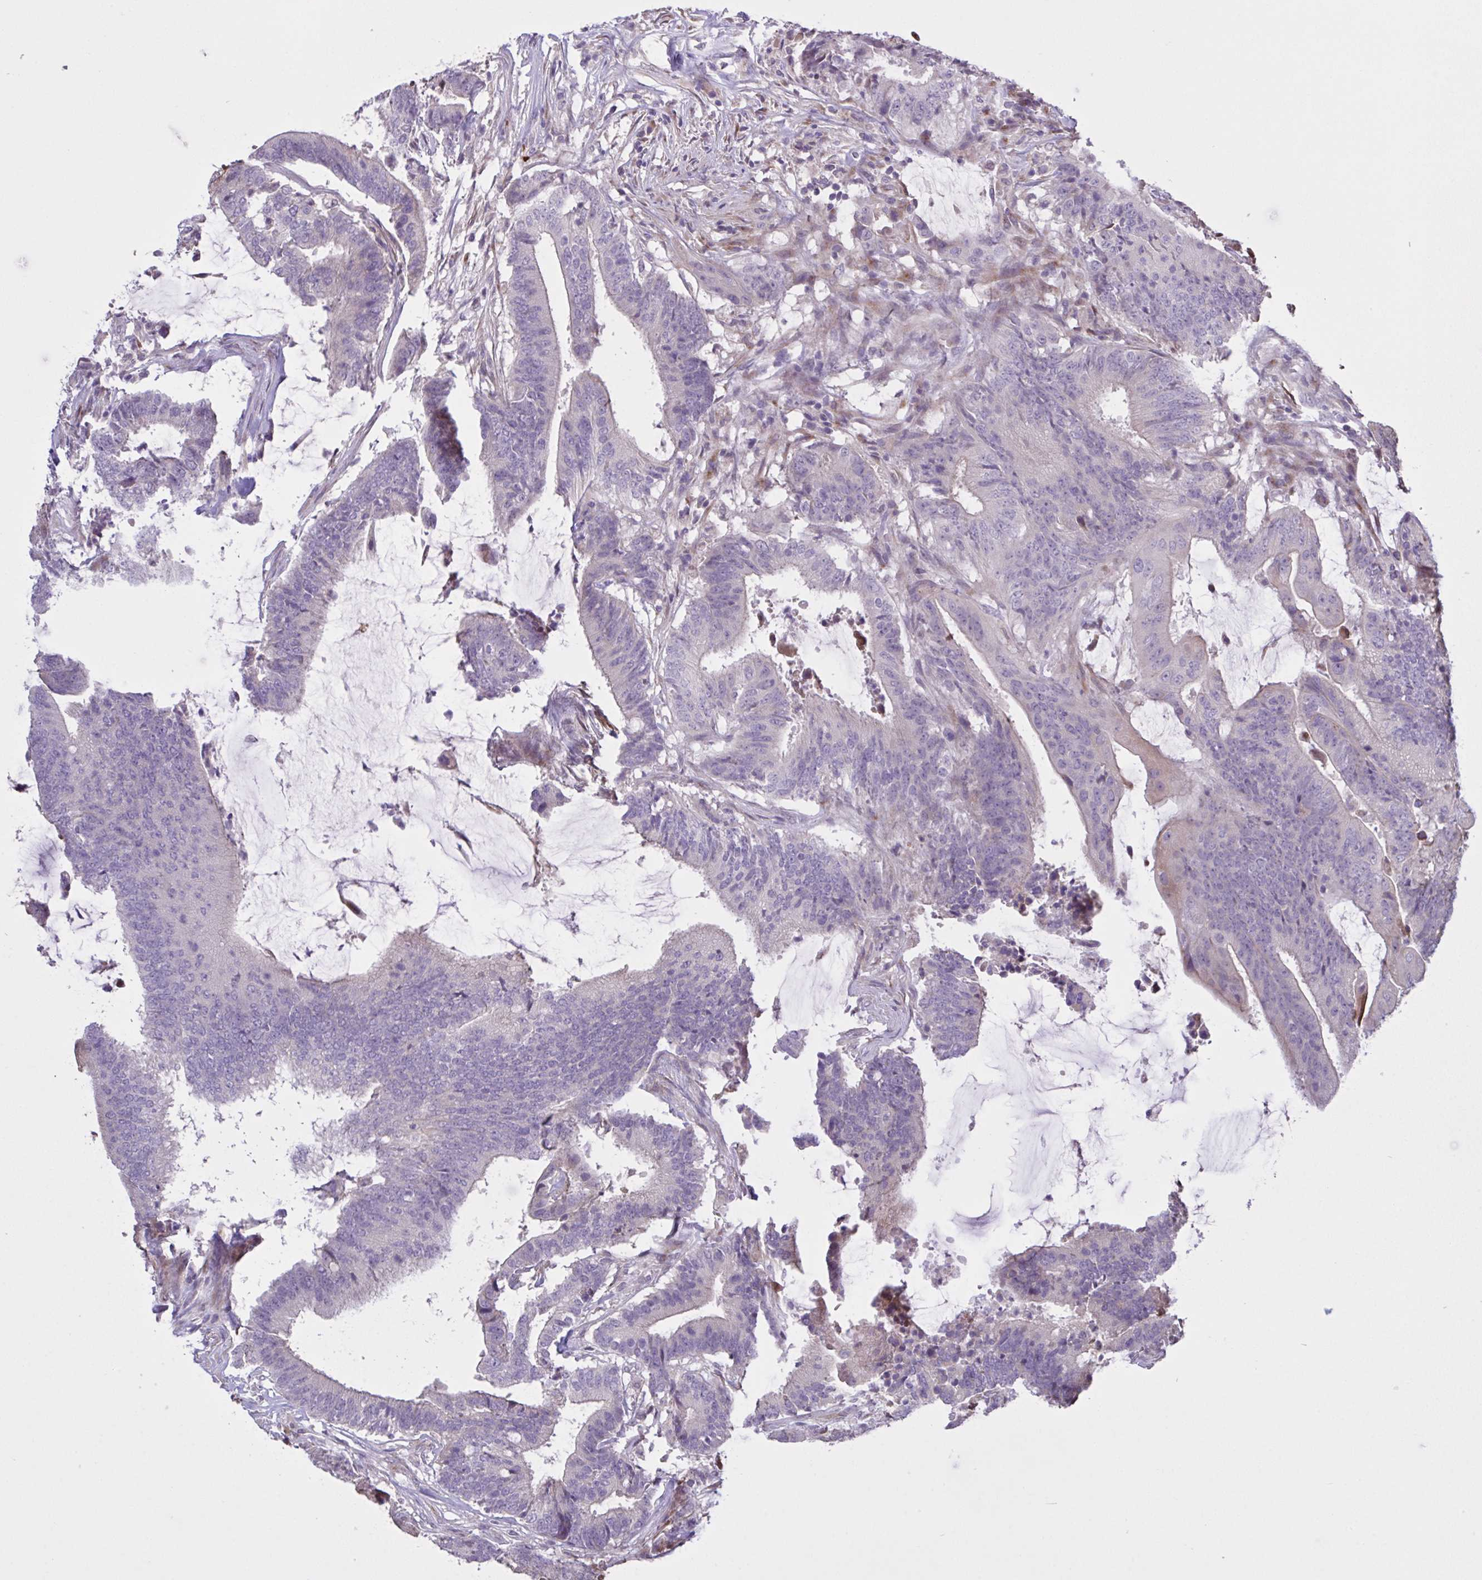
{"staining": {"intensity": "negative", "quantity": "none", "location": "none"}, "tissue": "colorectal cancer", "cell_type": "Tumor cells", "image_type": "cancer", "snomed": [{"axis": "morphology", "description": "Adenocarcinoma, NOS"}, {"axis": "topography", "description": "Colon"}], "caption": "Colorectal cancer (adenocarcinoma) was stained to show a protein in brown. There is no significant expression in tumor cells.", "gene": "MRGPRX2", "patient": {"sex": "female", "age": 43}}